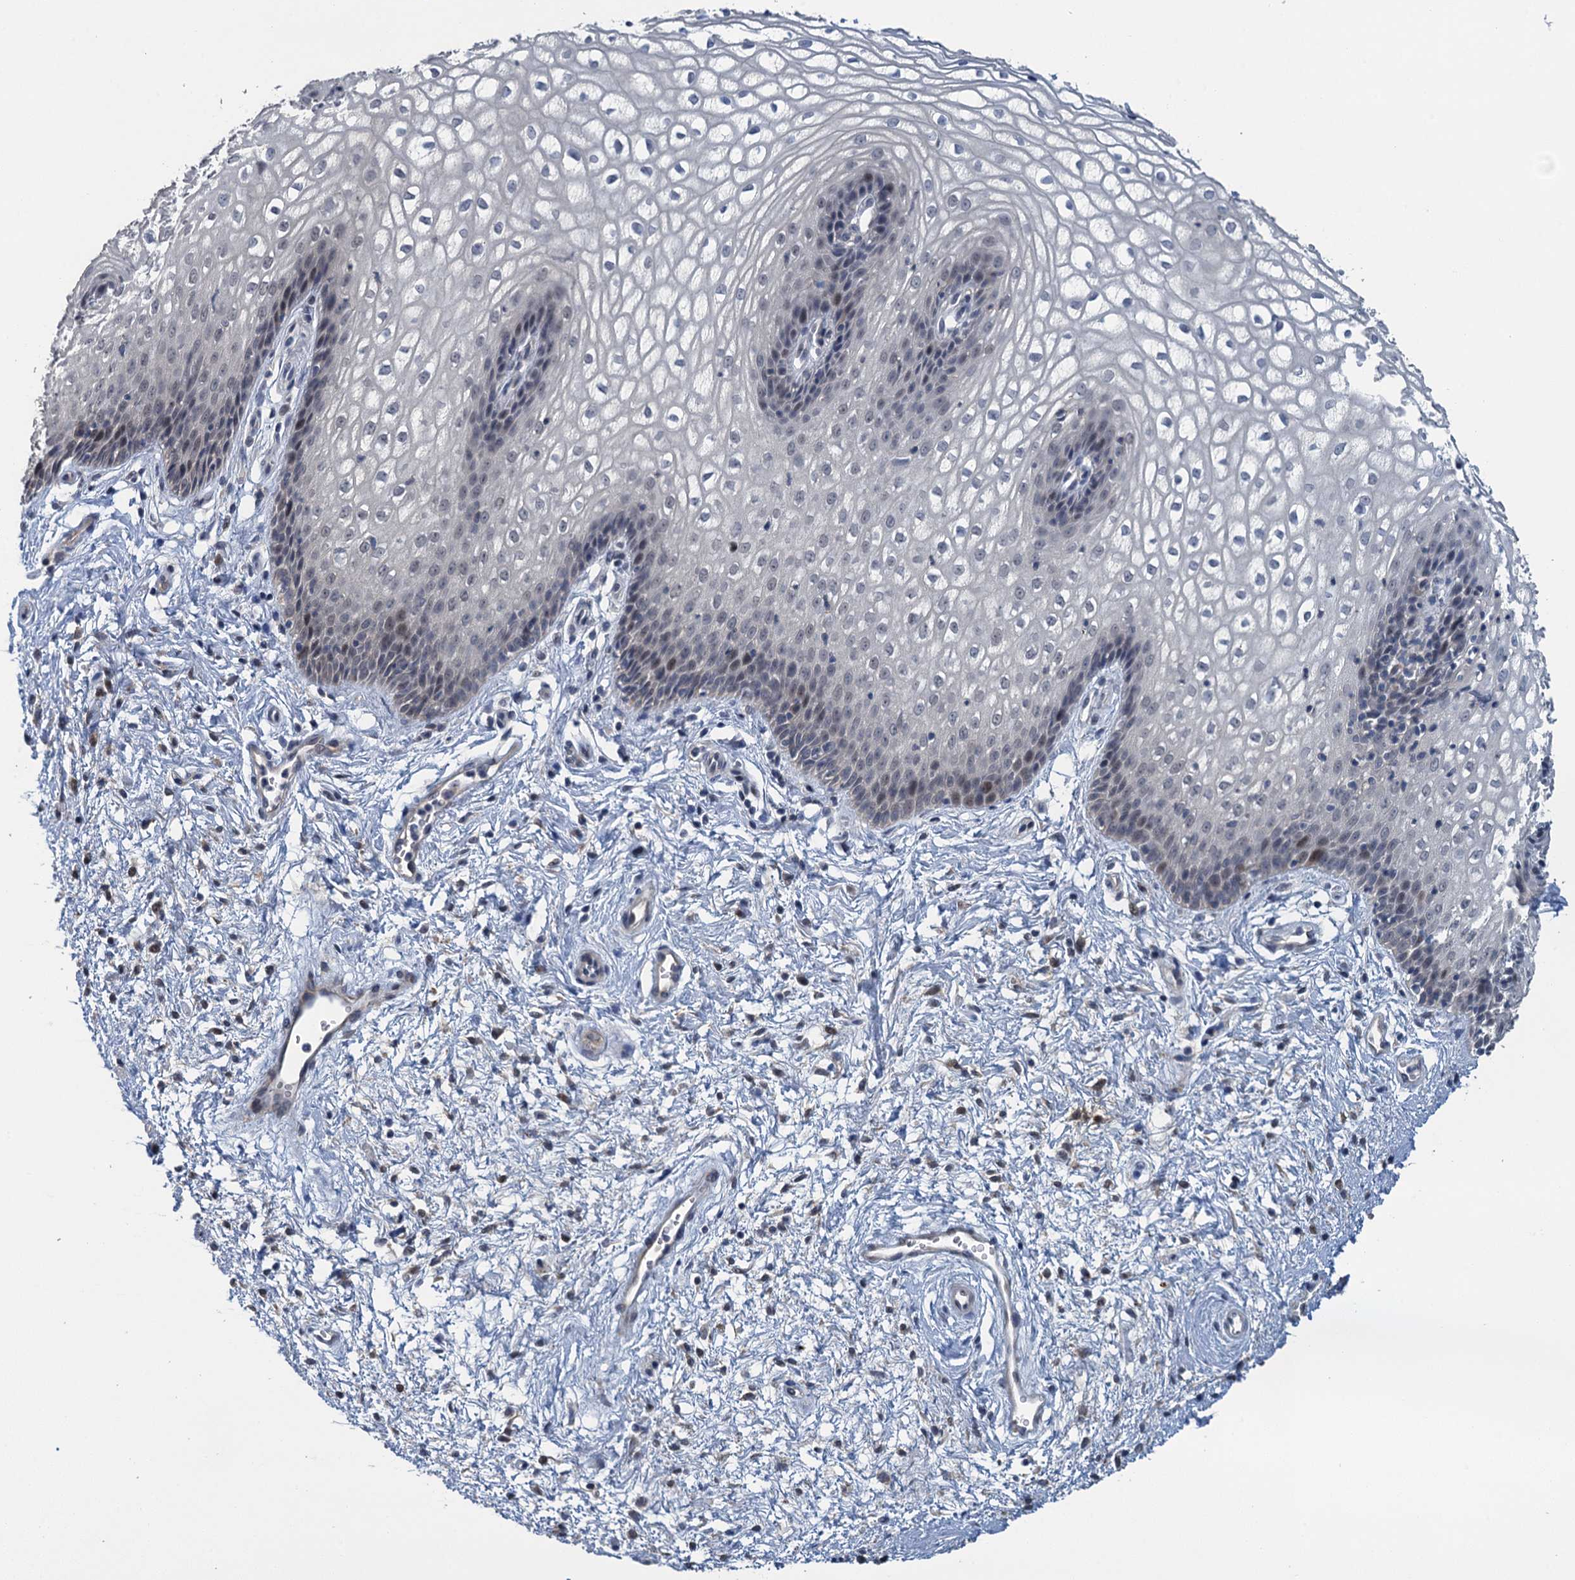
{"staining": {"intensity": "negative", "quantity": "none", "location": "none"}, "tissue": "vagina", "cell_type": "Squamous epithelial cells", "image_type": "normal", "snomed": [{"axis": "morphology", "description": "Normal tissue, NOS"}, {"axis": "topography", "description": "Vagina"}], "caption": "An IHC photomicrograph of benign vagina is shown. There is no staining in squamous epithelial cells of vagina.", "gene": "MRFAP1", "patient": {"sex": "female", "age": 34}}